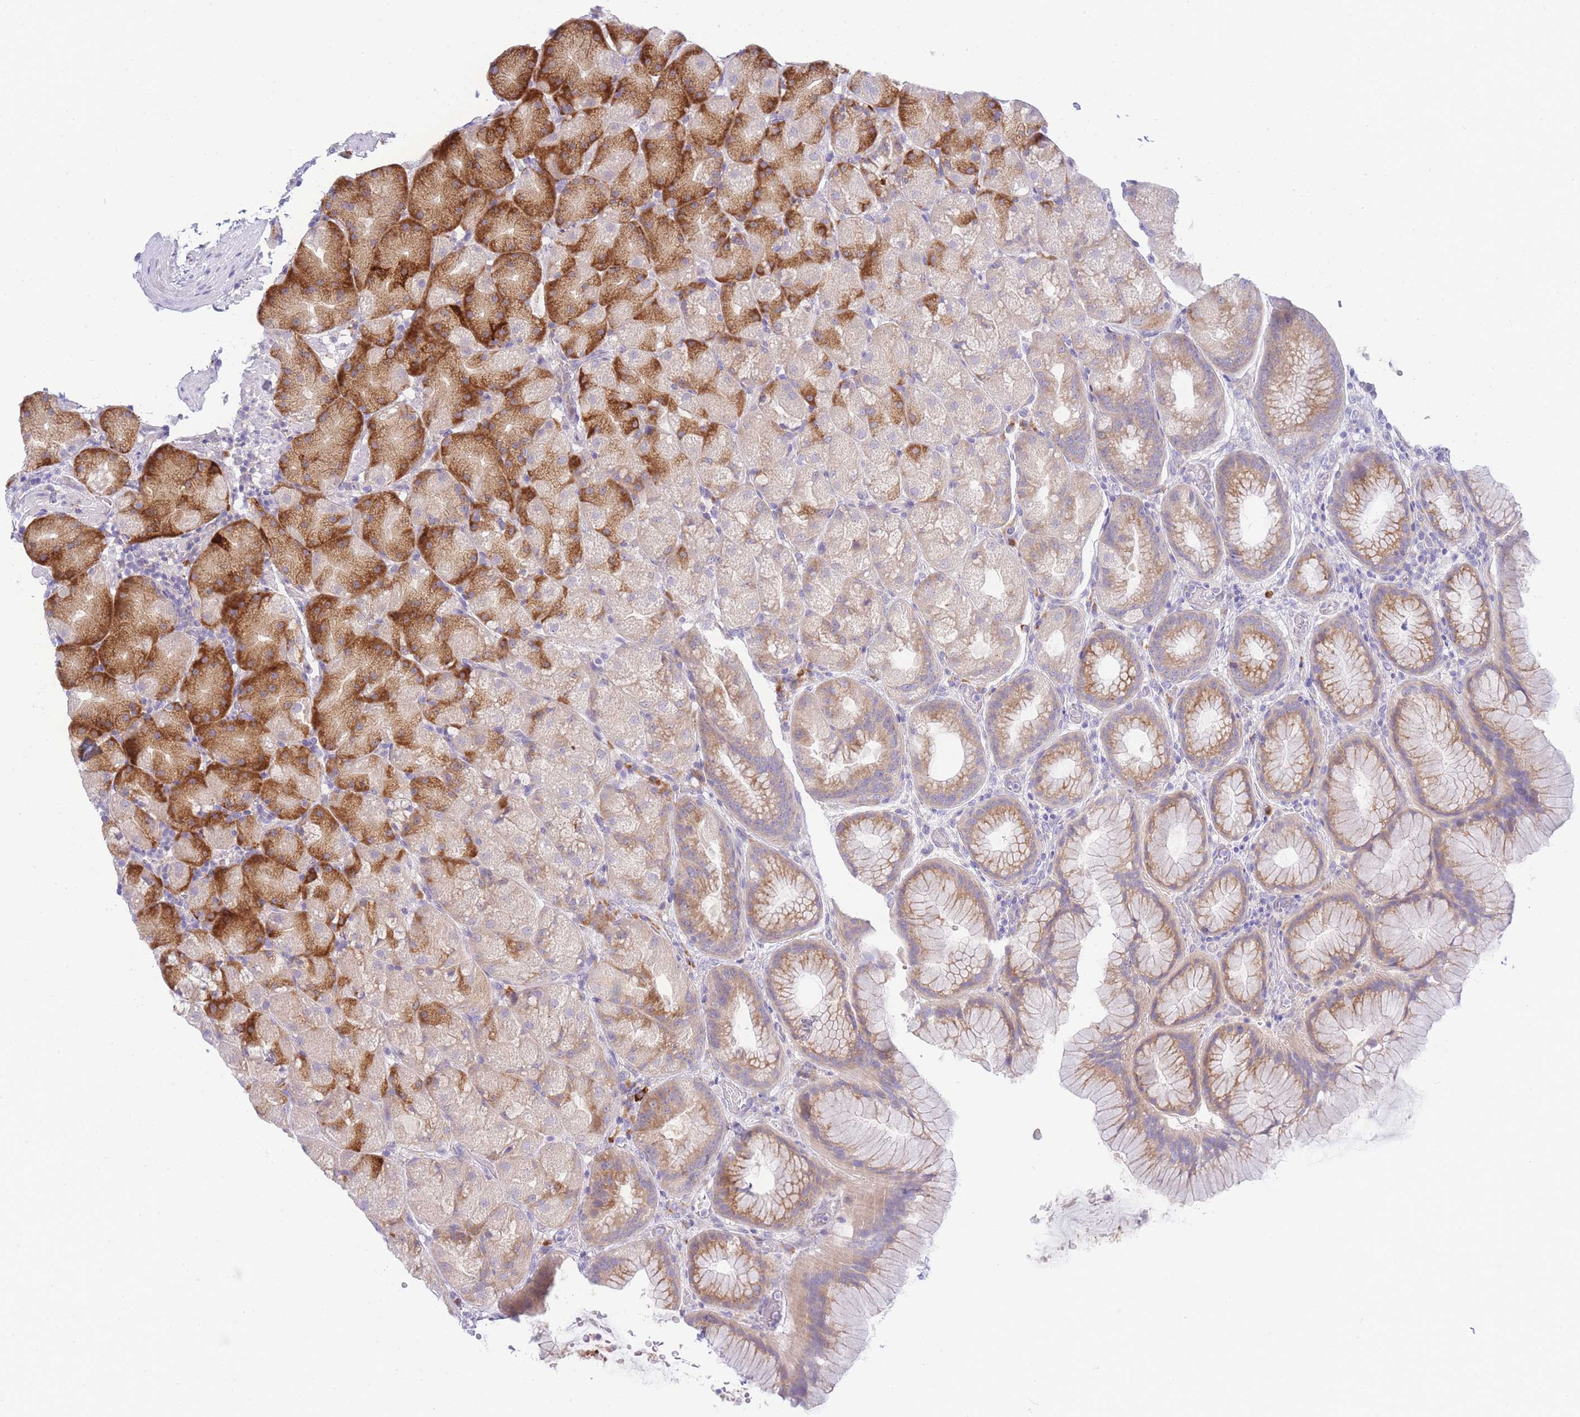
{"staining": {"intensity": "strong", "quantity": "25%-75%", "location": "cytoplasmic/membranous"}, "tissue": "stomach", "cell_type": "Glandular cells", "image_type": "normal", "snomed": [{"axis": "morphology", "description": "Normal tissue, NOS"}, {"axis": "topography", "description": "Stomach, upper"}, {"axis": "topography", "description": "Stomach"}], "caption": "Glandular cells exhibit high levels of strong cytoplasmic/membranous staining in about 25%-75% of cells in normal stomach. (Brightfield microscopy of DAB IHC at high magnification).", "gene": "ZNF510", "patient": {"sex": "male", "age": 48}}